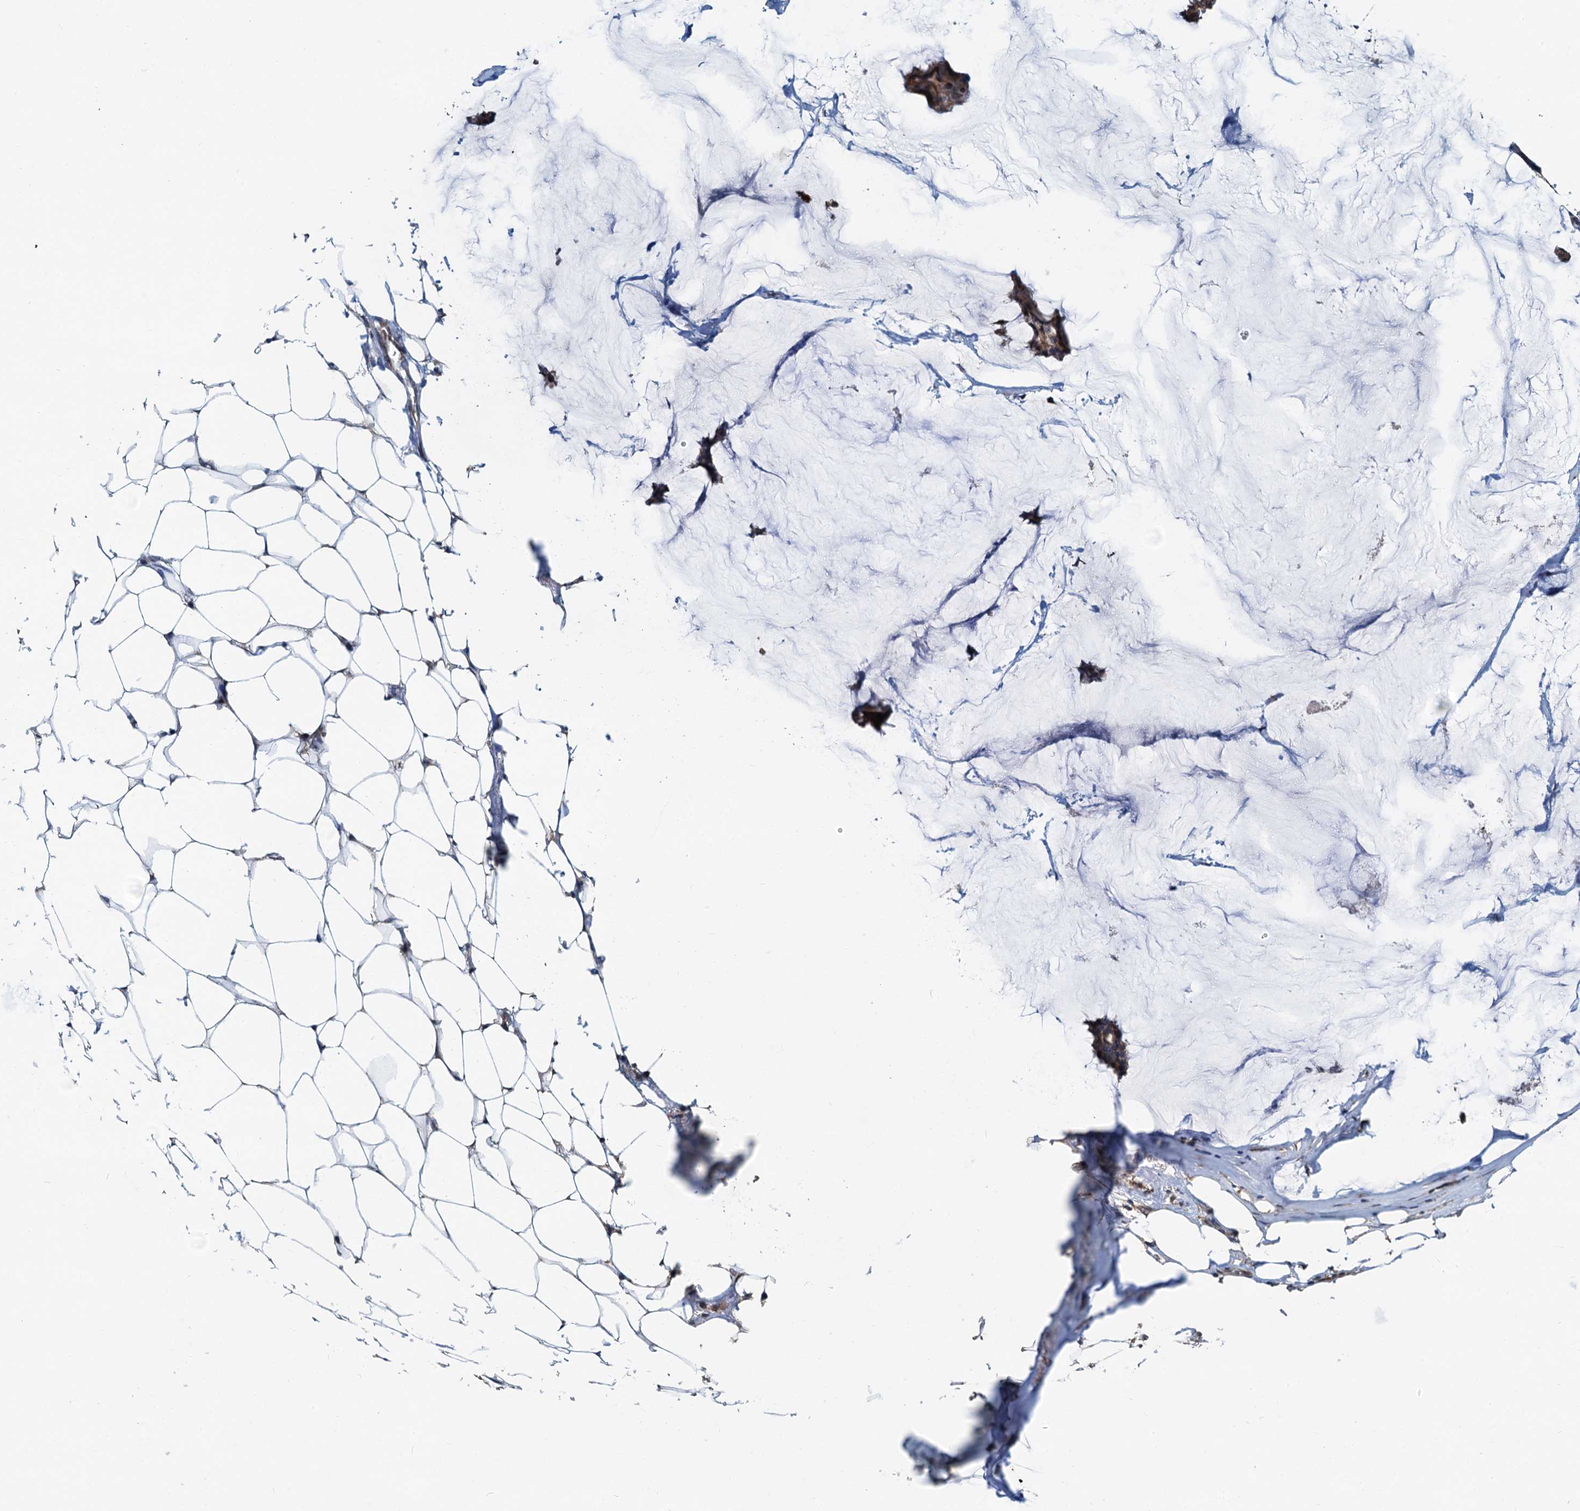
{"staining": {"intensity": "weak", "quantity": "25%-75%", "location": "cytoplasmic/membranous"}, "tissue": "breast cancer", "cell_type": "Tumor cells", "image_type": "cancer", "snomed": [{"axis": "morphology", "description": "Duct carcinoma"}, {"axis": "topography", "description": "Breast"}], "caption": "Immunohistochemistry (IHC) micrograph of neoplastic tissue: human breast cancer (intraductal carcinoma) stained using immunohistochemistry demonstrates low levels of weak protein expression localized specifically in the cytoplasmic/membranous of tumor cells, appearing as a cytoplasmic/membranous brown color.", "gene": "MCMBP", "patient": {"sex": "female", "age": 93}}